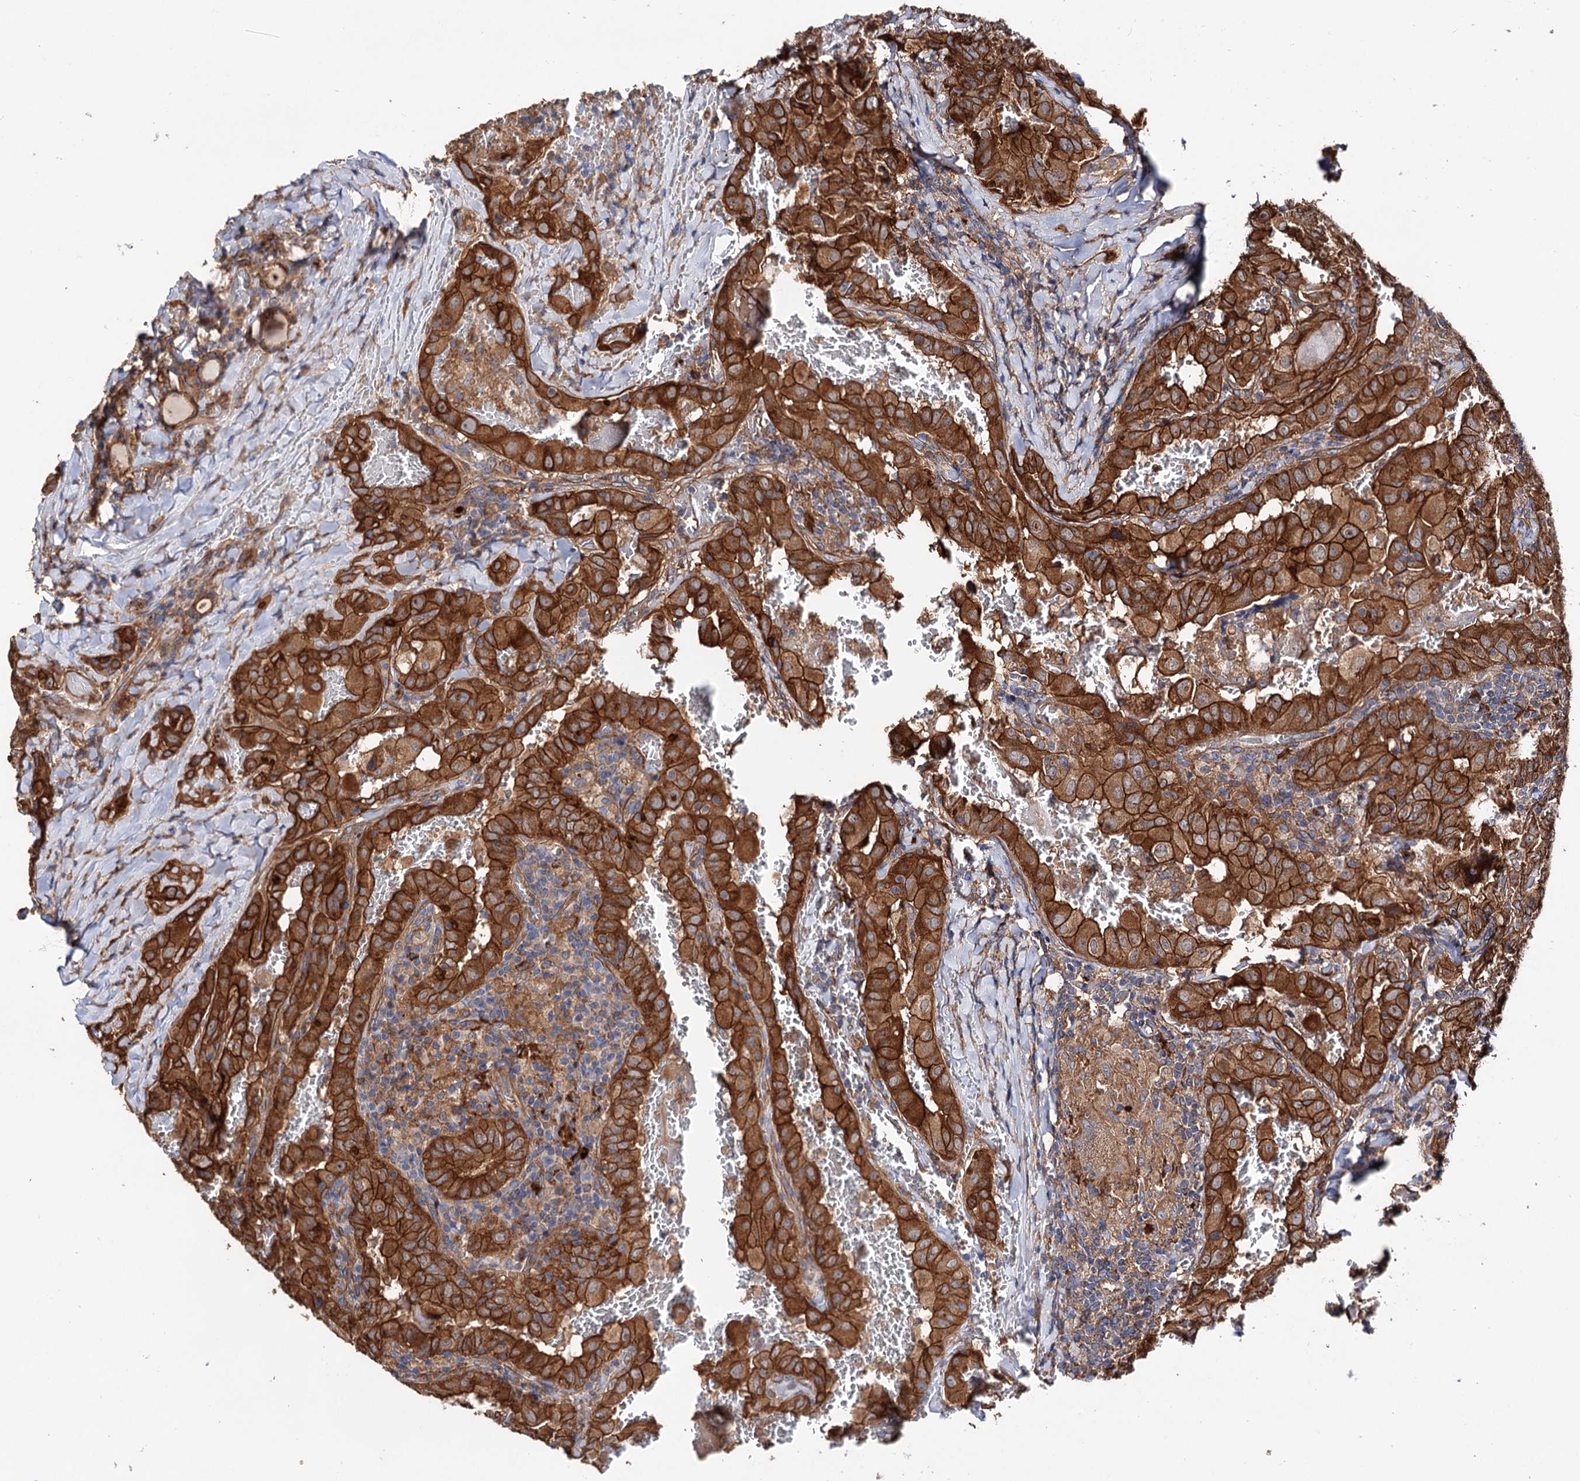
{"staining": {"intensity": "strong", "quantity": ">75%", "location": "cytoplasmic/membranous"}, "tissue": "thyroid cancer", "cell_type": "Tumor cells", "image_type": "cancer", "snomed": [{"axis": "morphology", "description": "Papillary adenocarcinoma, NOS"}, {"axis": "topography", "description": "Thyroid gland"}], "caption": "Immunohistochemistry (IHC) histopathology image of human thyroid cancer stained for a protein (brown), which demonstrates high levels of strong cytoplasmic/membranous staining in approximately >75% of tumor cells.", "gene": "CSAD", "patient": {"sex": "female", "age": 72}}